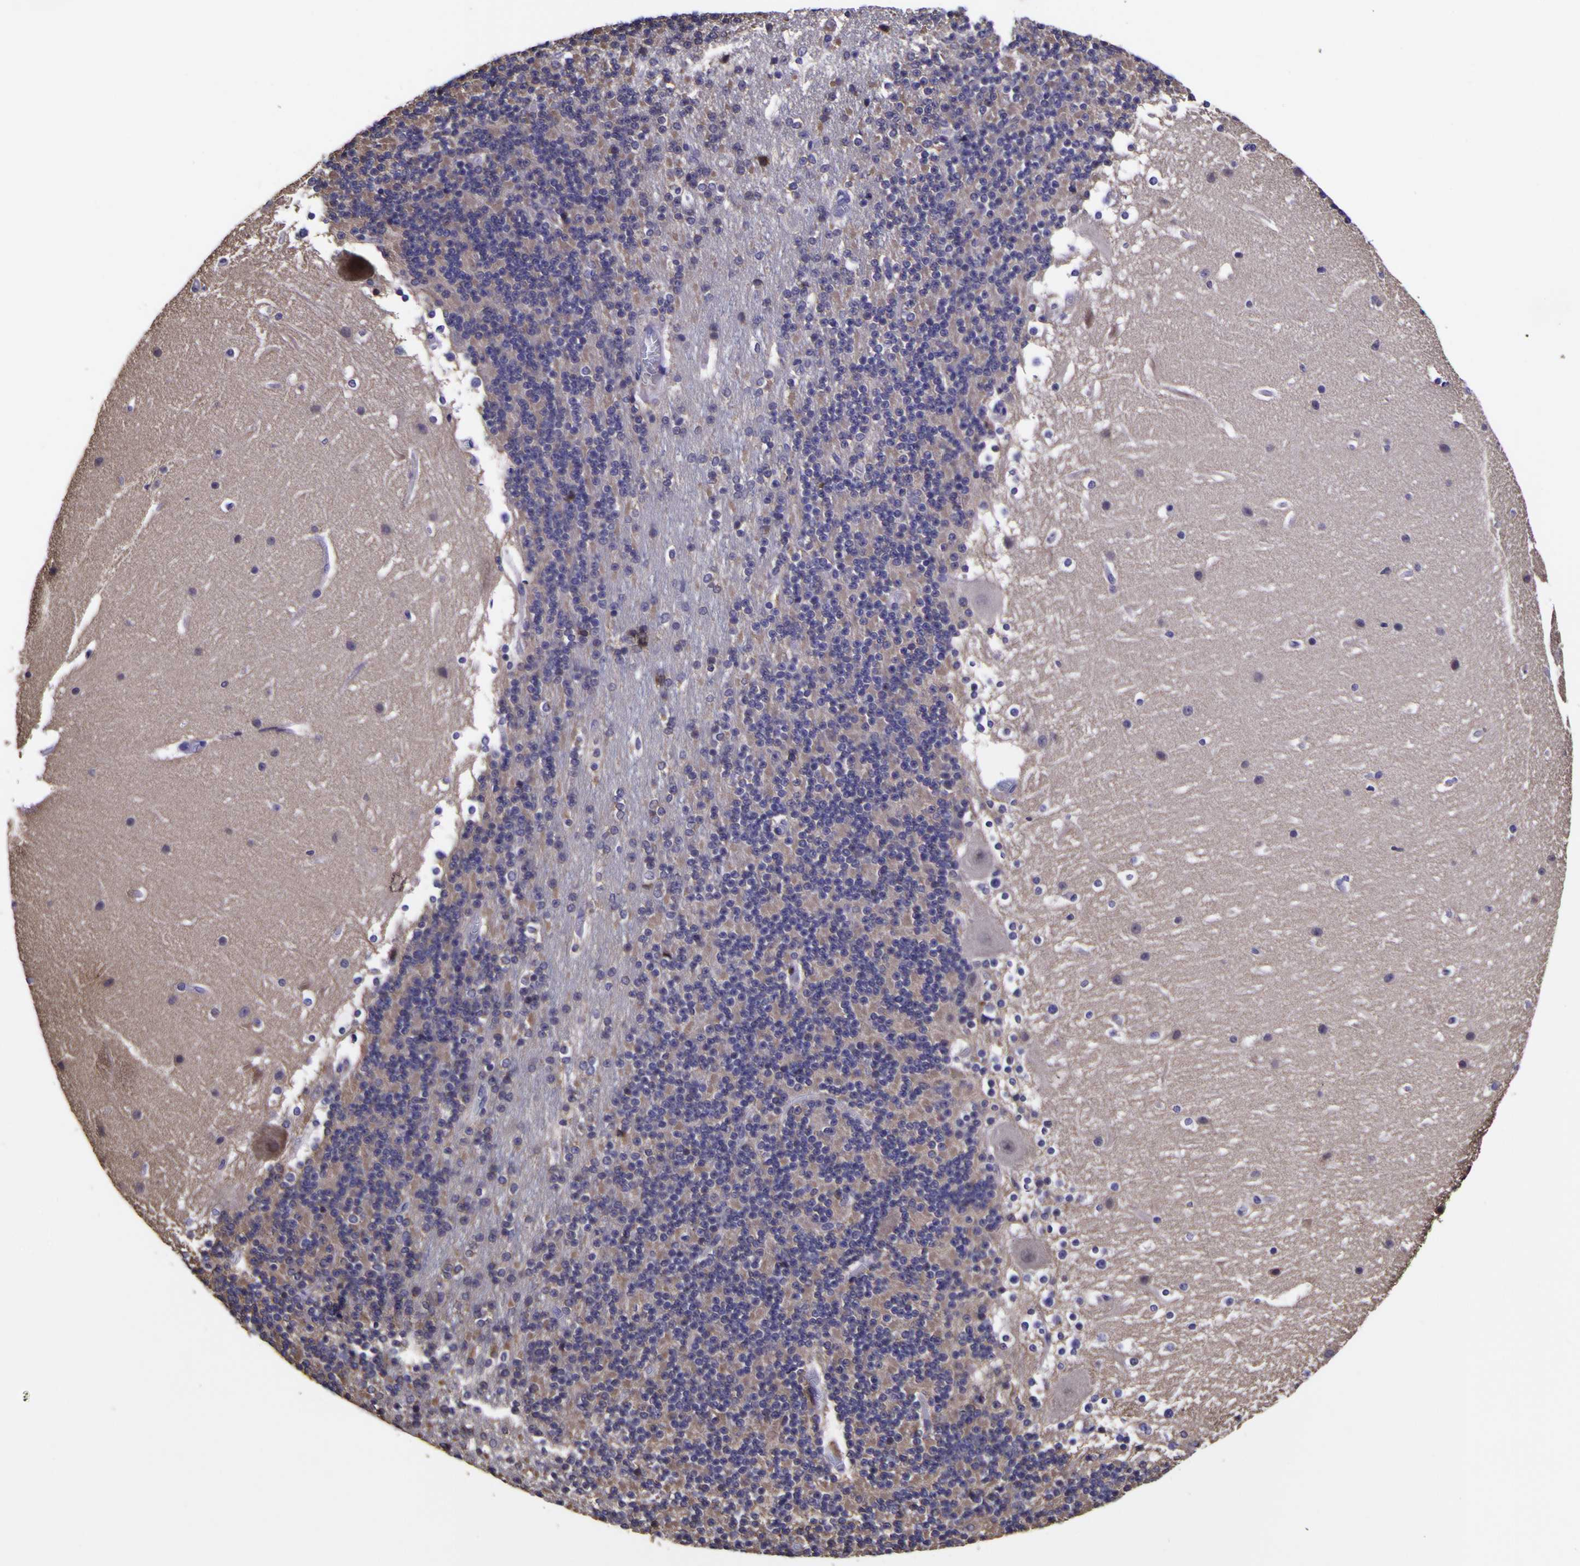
{"staining": {"intensity": "moderate", "quantity": "<25%", "location": "cytoplasmic/membranous"}, "tissue": "cerebellum", "cell_type": "Cells in granular layer", "image_type": "normal", "snomed": [{"axis": "morphology", "description": "Normal tissue, NOS"}, {"axis": "topography", "description": "Cerebellum"}], "caption": "Immunohistochemical staining of normal cerebellum shows low levels of moderate cytoplasmic/membranous staining in about <25% of cells in granular layer.", "gene": "MAPK14", "patient": {"sex": "female", "age": 19}}